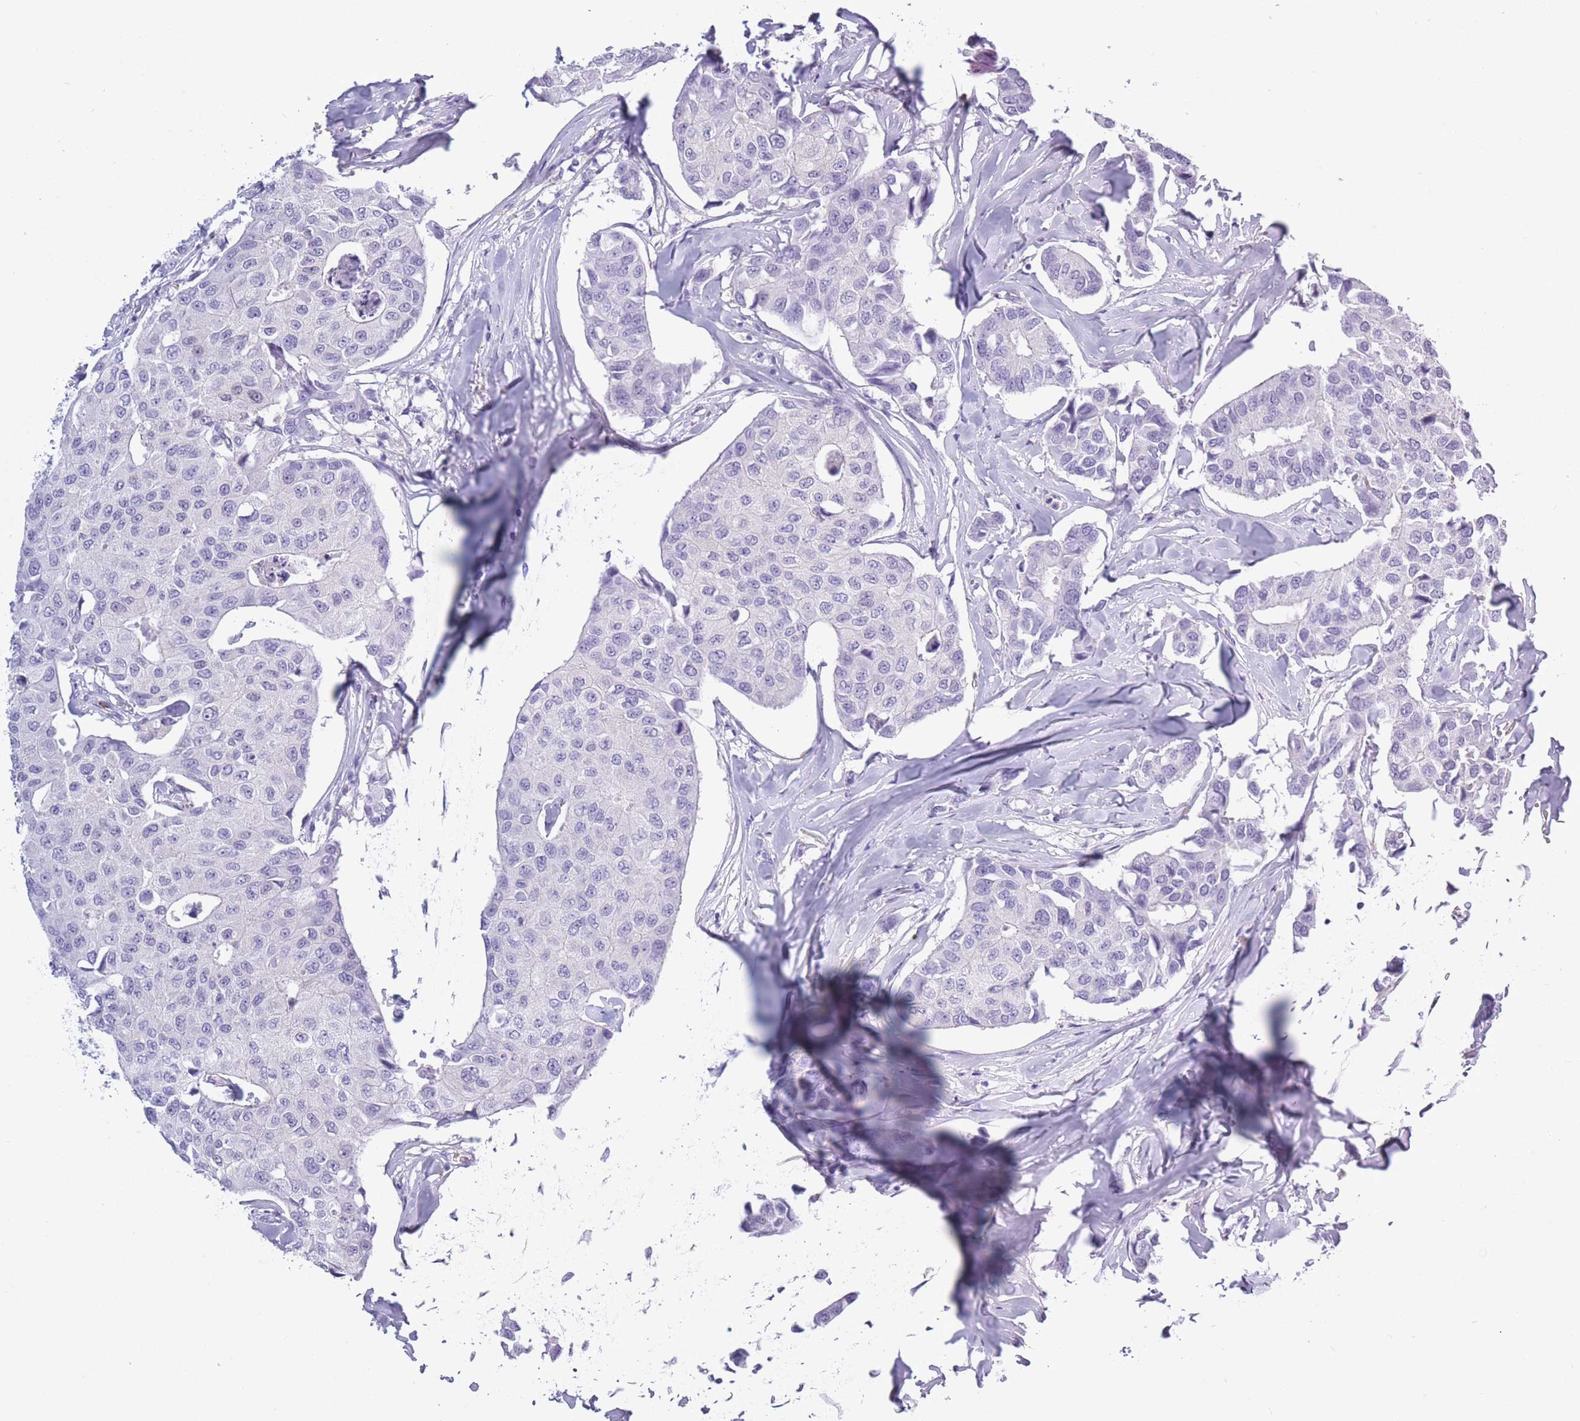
{"staining": {"intensity": "negative", "quantity": "none", "location": "none"}, "tissue": "breast cancer", "cell_type": "Tumor cells", "image_type": "cancer", "snomed": [{"axis": "morphology", "description": "Duct carcinoma"}, {"axis": "topography", "description": "Breast"}], "caption": "An IHC image of breast cancer (intraductal carcinoma) is shown. There is no staining in tumor cells of breast cancer (intraductal carcinoma).", "gene": "OR7C1", "patient": {"sex": "female", "age": 80}}